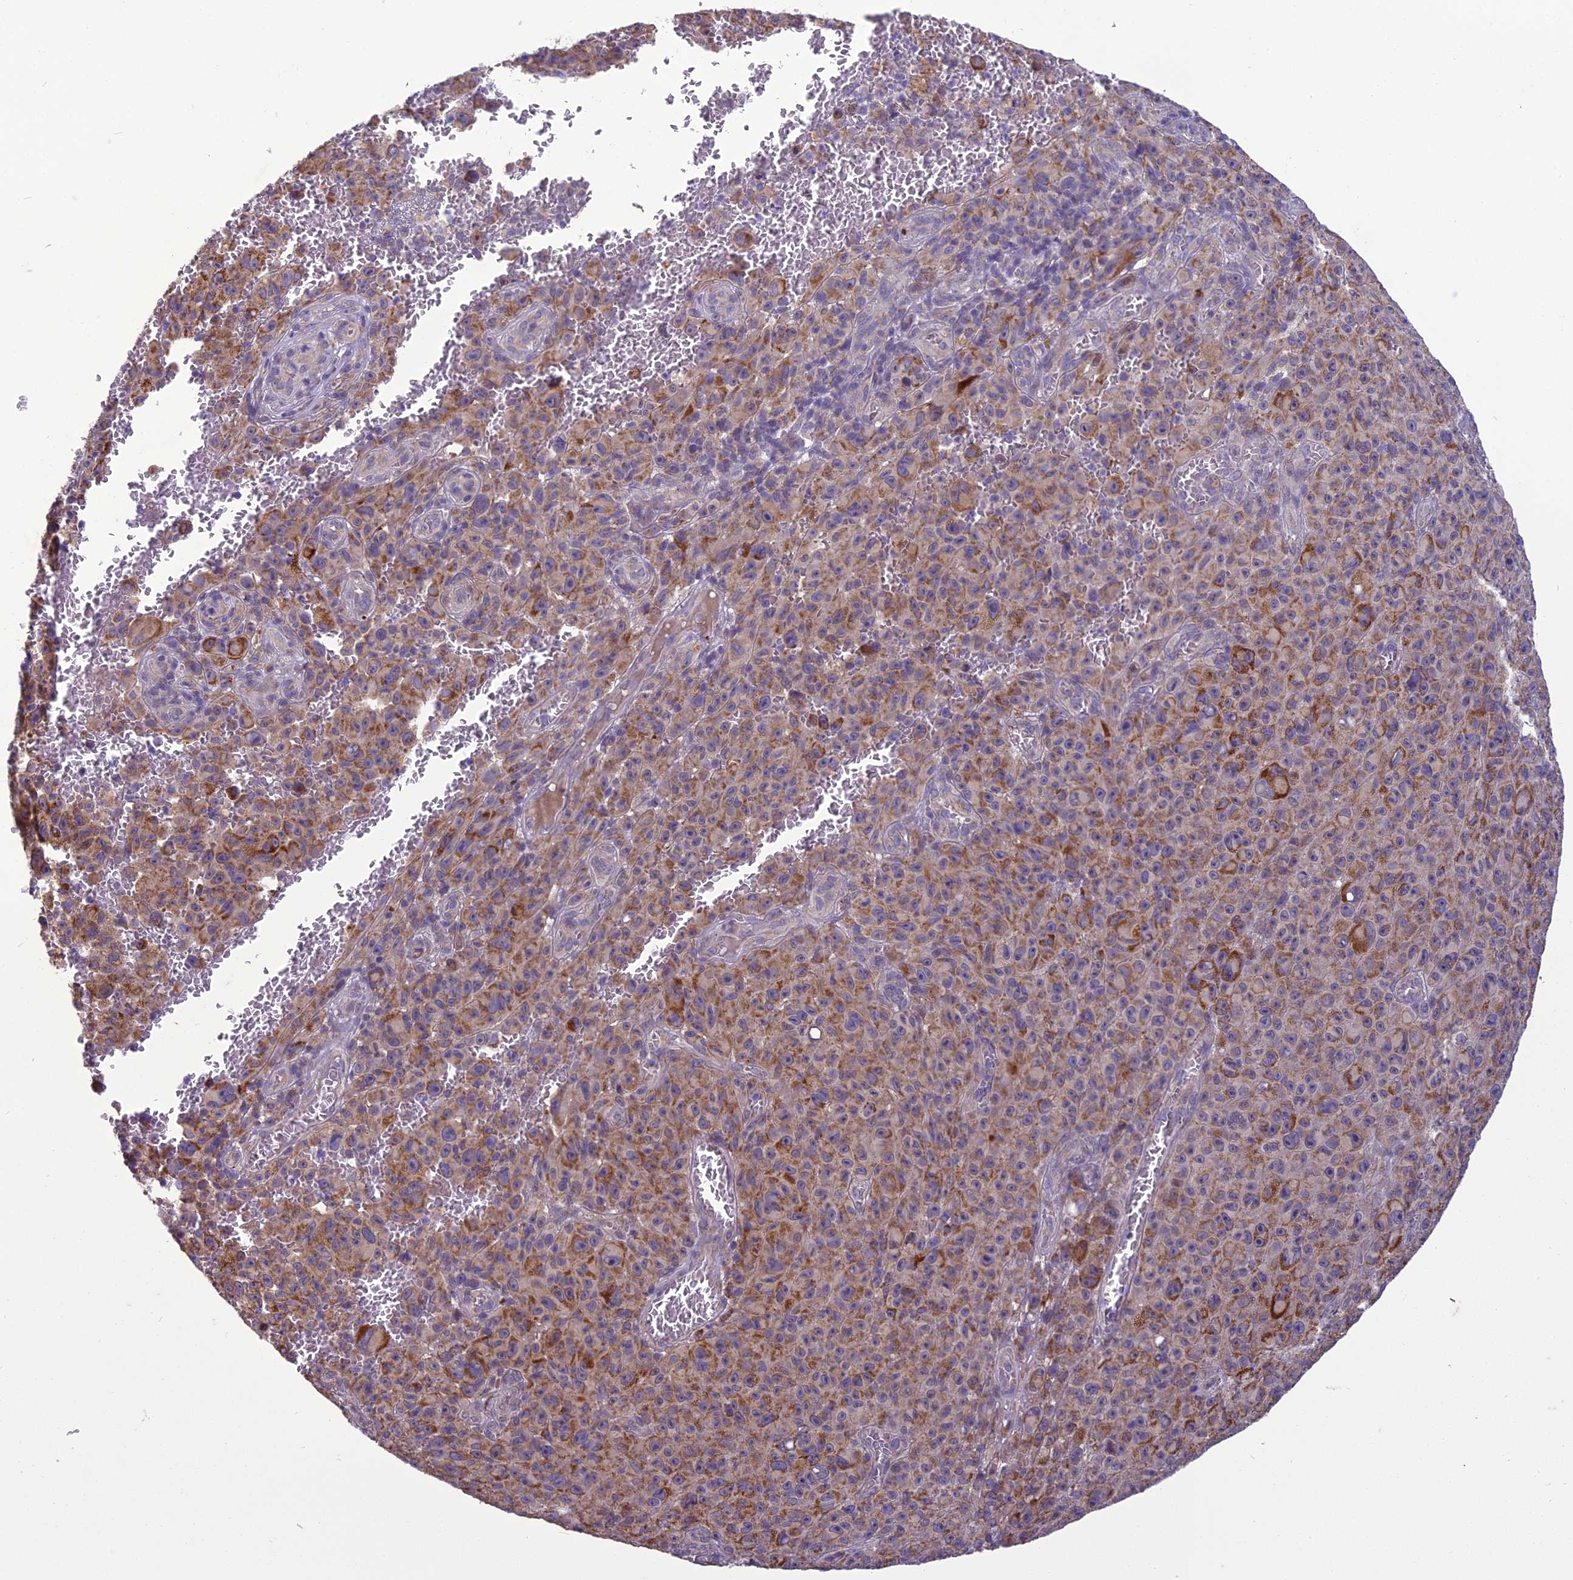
{"staining": {"intensity": "moderate", "quantity": "25%-75%", "location": "cytoplasmic/membranous"}, "tissue": "melanoma", "cell_type": "Tumor cells", "image_type": "cancer", "snomed": [{"axis": "morphology", "description": "Malignant melanoma, NOS"}, {"axis": "topography", "description": "Skin"}], "caption": "High-power microscopy captured an immunohistochemistry photomicrograph of malignant melanoma, revealing moderate cytoplasmic/membranous staining in approximately 25%-75% of tumor cells.", "gene": "DUS2", "patient": {"sex": "female", "age": 82}}